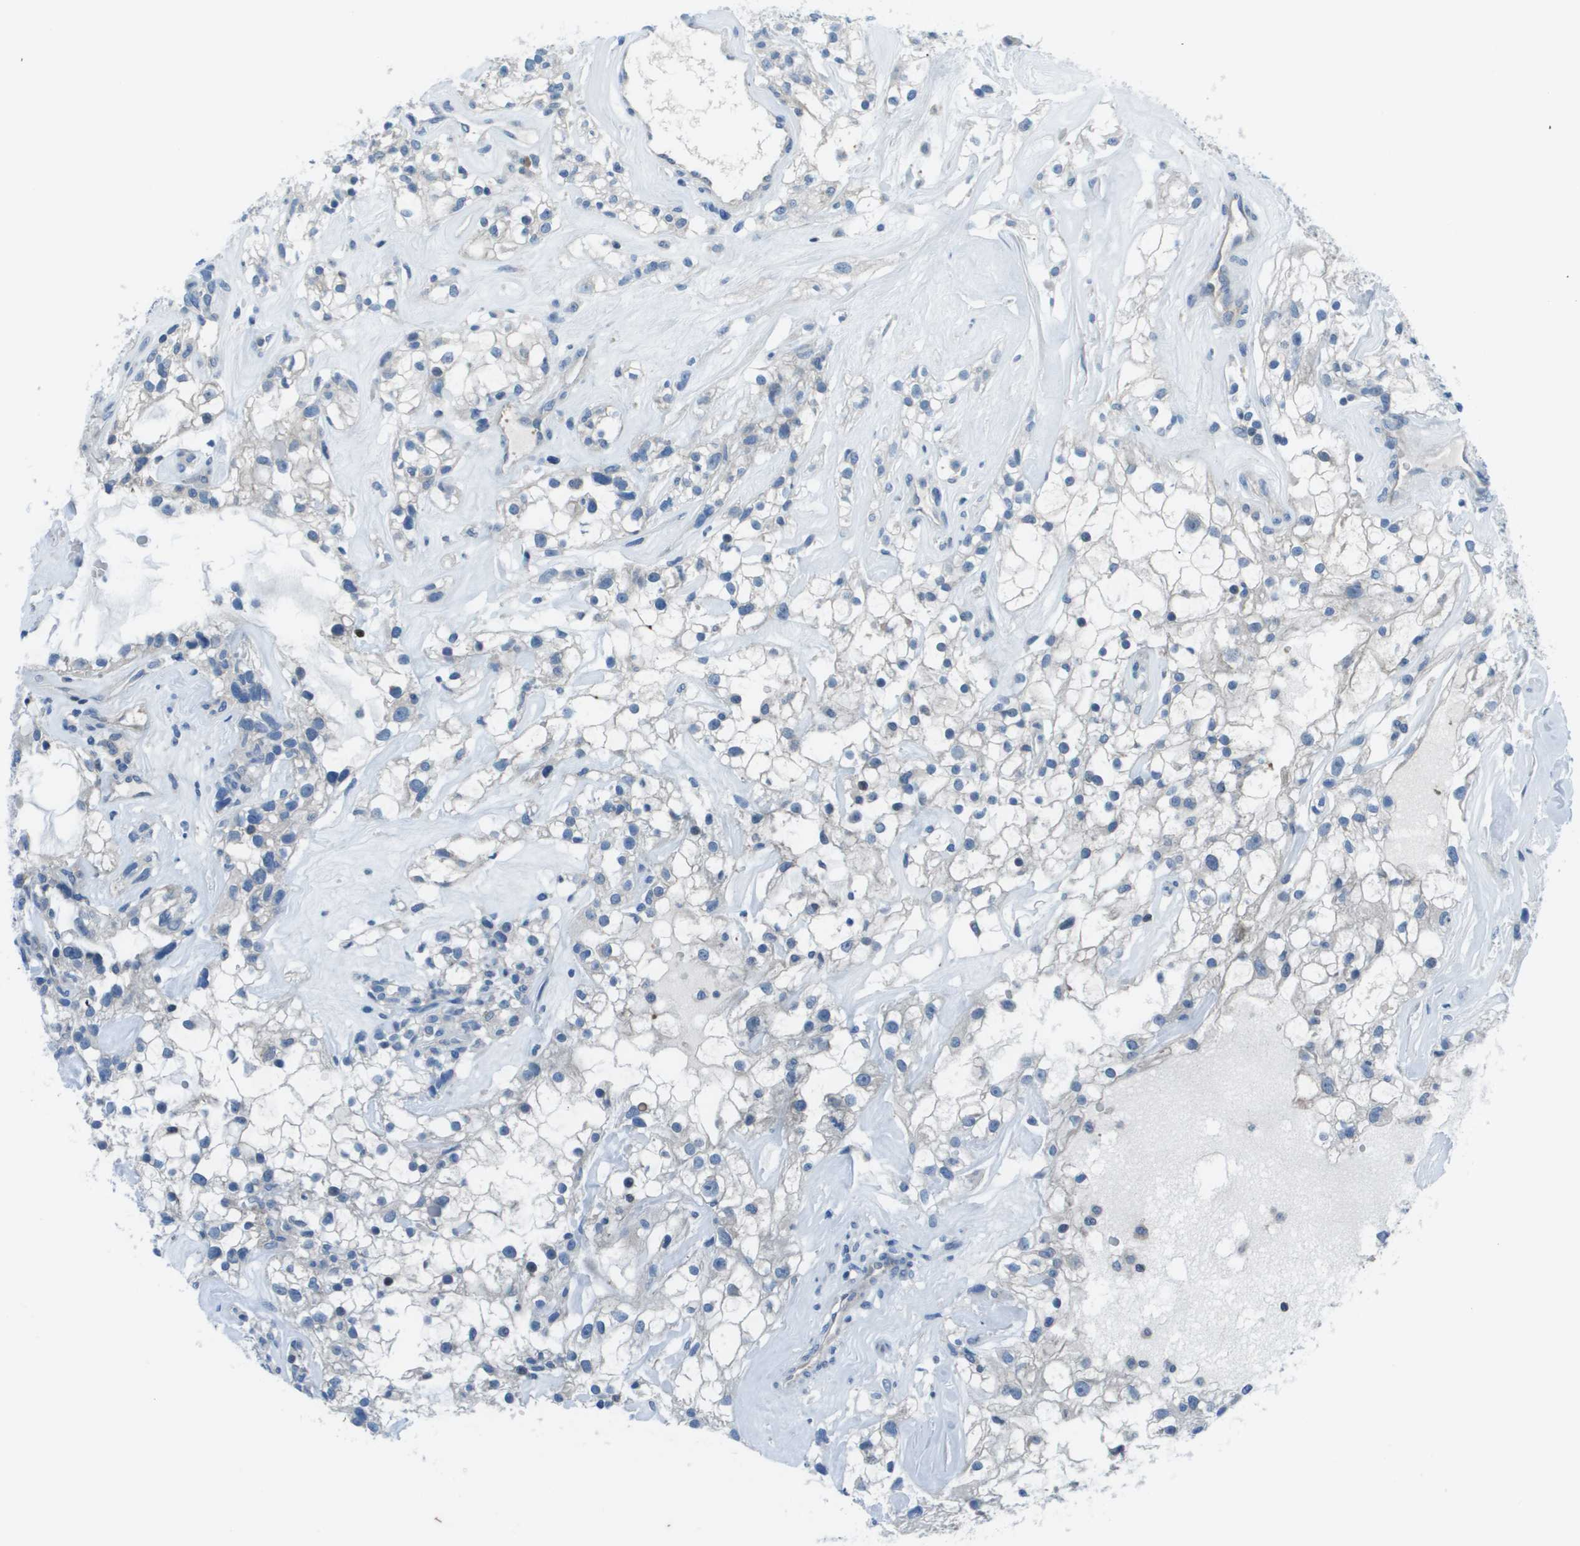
{"staining": {"intensity": "negative", "quantity": "none", "location": "none"}, "tissue": "renal cancer", "cell_type": "Tumor cells", "image_type": "cancer", "snomed": [{"axis": "morphology", "description": "Adenocarcinoma, NOS"}, {"axis": "topography", "description": "Kidney"}], "caption": "Micrograph shows no significant protein positivity in tumor cells of adenocarcinoma (renal). The staining was performed using DAB to visualize the protein expression in brown, while the nuclei were stained in blue with hematoxylin (Magnification: 20x).", "gene": "STIP1", "patient": {"sex": "female", "age": 60}}